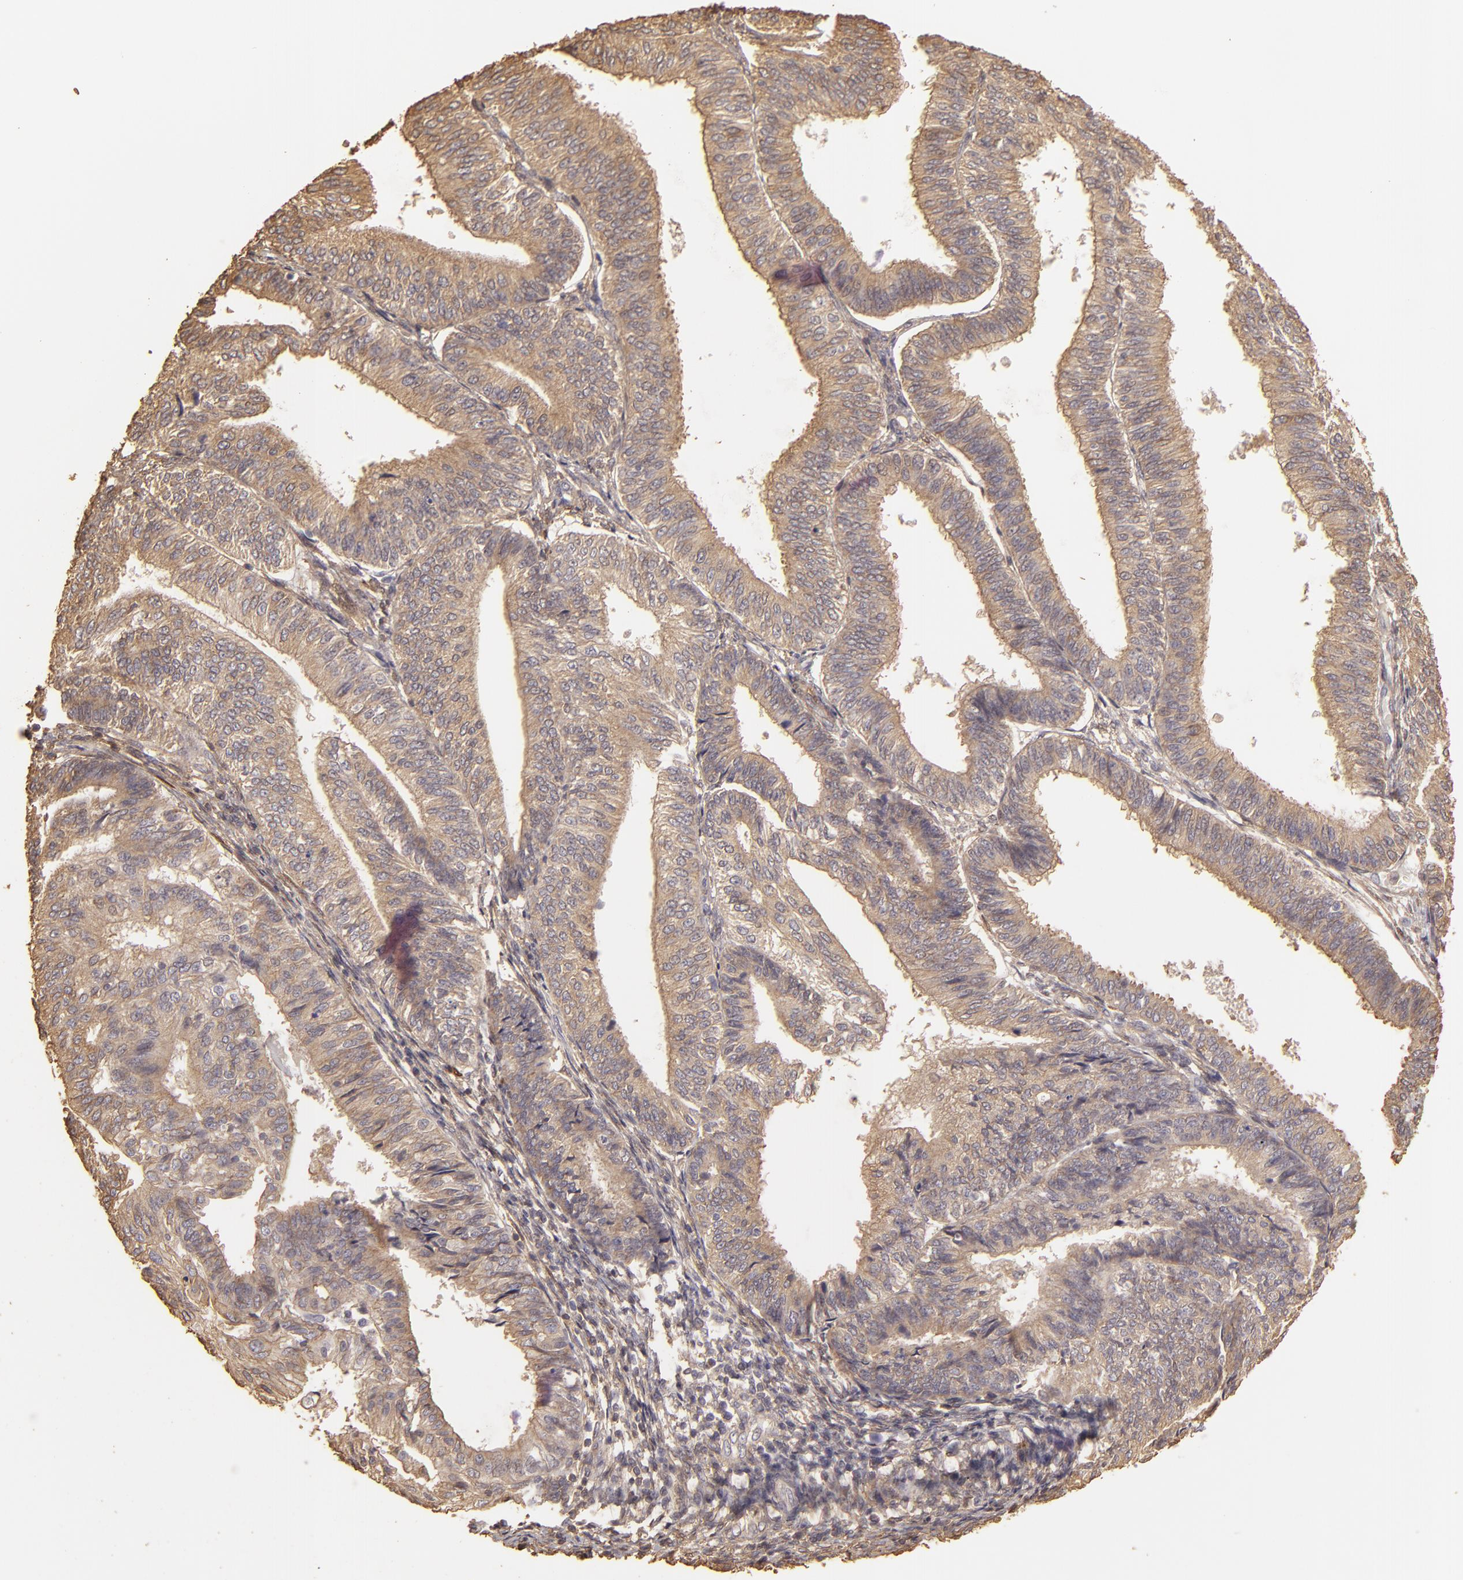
{"staining": {"intensity": "weak", "quantity": ">75%", "location": "cytoplasmic/membranous"}, "tissue": "endometrial cancer", "cell_type": "Tumor cells", "image_type": "cancer", "snomed": [{"axis": "morphology", "description": "Adenocarcinoma, NOS"}, {"axis": "topography", "description": "Endometrium"}], "caption": "DAB (3,3'-diaminobenzidine) immunohistochemical staining of endometrial adenocarcinoma shows weak cytoplasmic/membranous protein expression in about >75% of tumor cells. (IHC, brightfield microscopy, high magnification).", "gene": "HSPB6", "patient": {"sex": "female", "age": 55}}